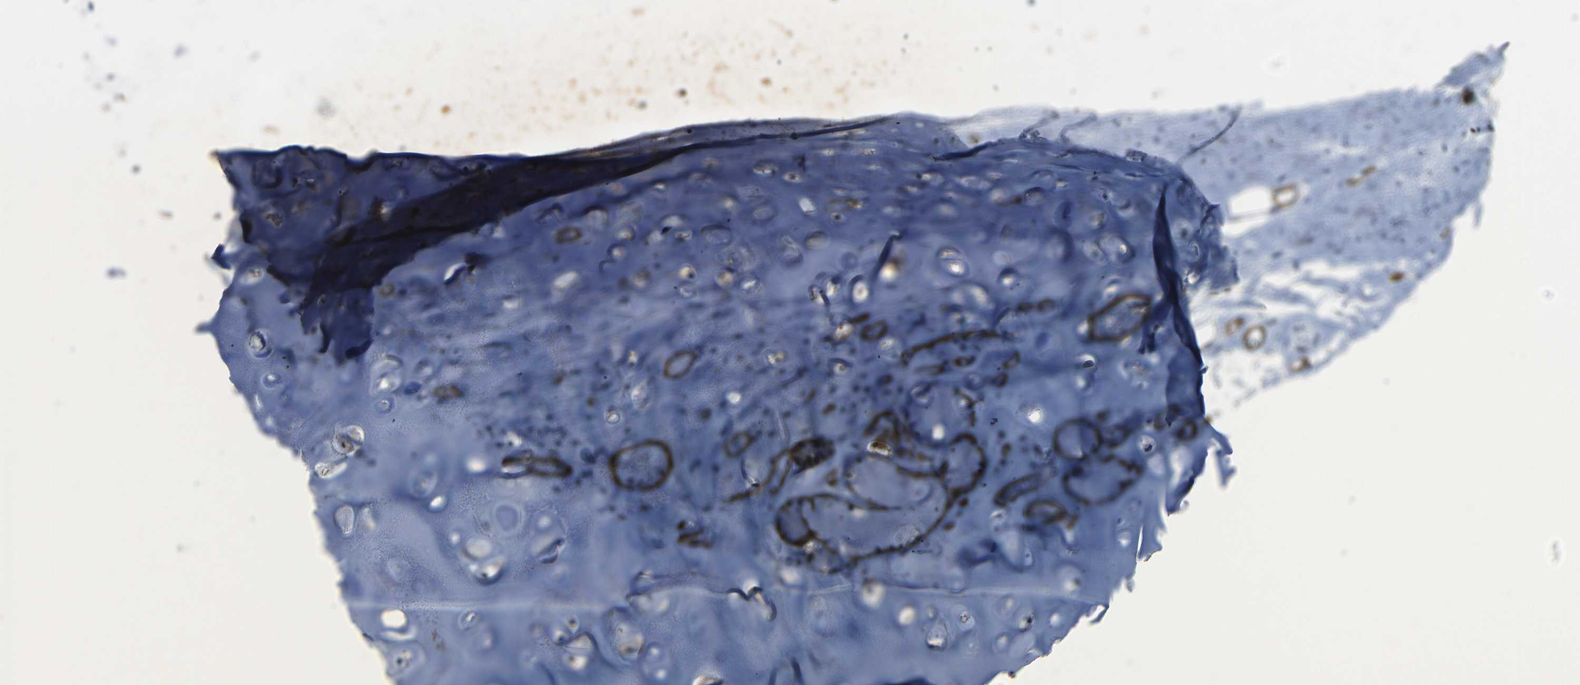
{"staining": {"intensity": "negative", "quantity": "none", "location": "none"}, "tissue": "adipose tissue", "cell_type": "Adipocytes", "image_type": "normal", "snomed": [{"axis": "morphology", "description": "Normal tissue, NOS"}, {"axis": "topography", "description": "Cartilage tissue"}, {"axis": "topography", "description": "Bronchus"}], "caption": "Adipocytes show no significant staining in normal adipose tissue. (DAB (3,3'-diaminobenzidine) immunohistochemistry (IHC), high magnification).", "gene": "ACTA2", "patient": {"sex": "female", "age": 73}}